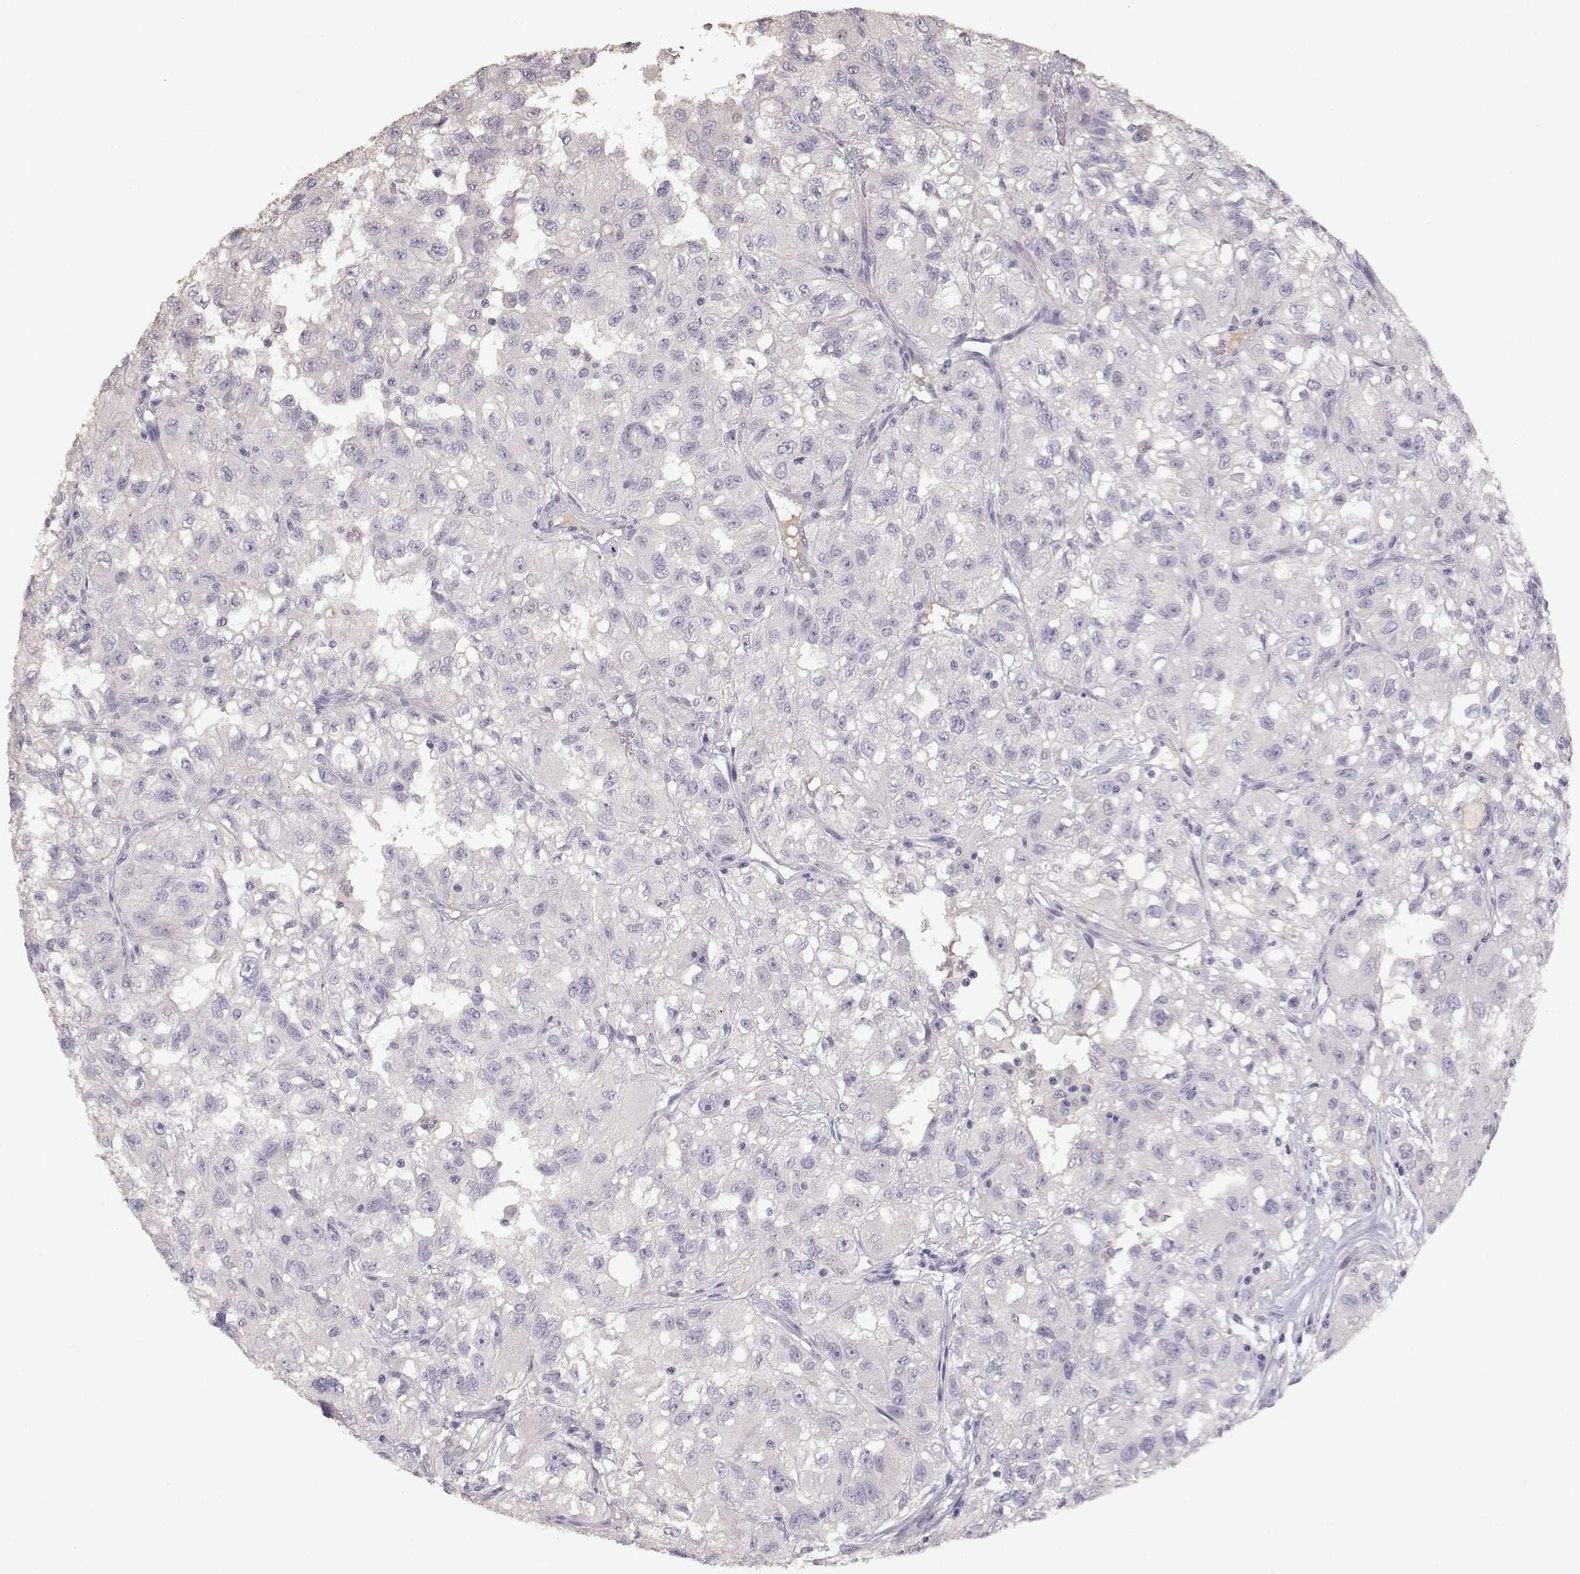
{"staining": {"intensity": "negative", "quantity": "none", "location": "none"}, "tissue": "renal cancer", "cell_type": "Tumor cells", "image_type": "cancer", "snomed": [{"axis": "morphology", "description": "Adenocarcinoma, NOS"}, {"axis": "topography", "description": "Kidney"}], "caption": "The histopathology image reveals no significant expression in tumor cells of renal cancer (adenocarcinoma).", "gene": "TACR1", "patient": {"sex": "male", "age": 64}}